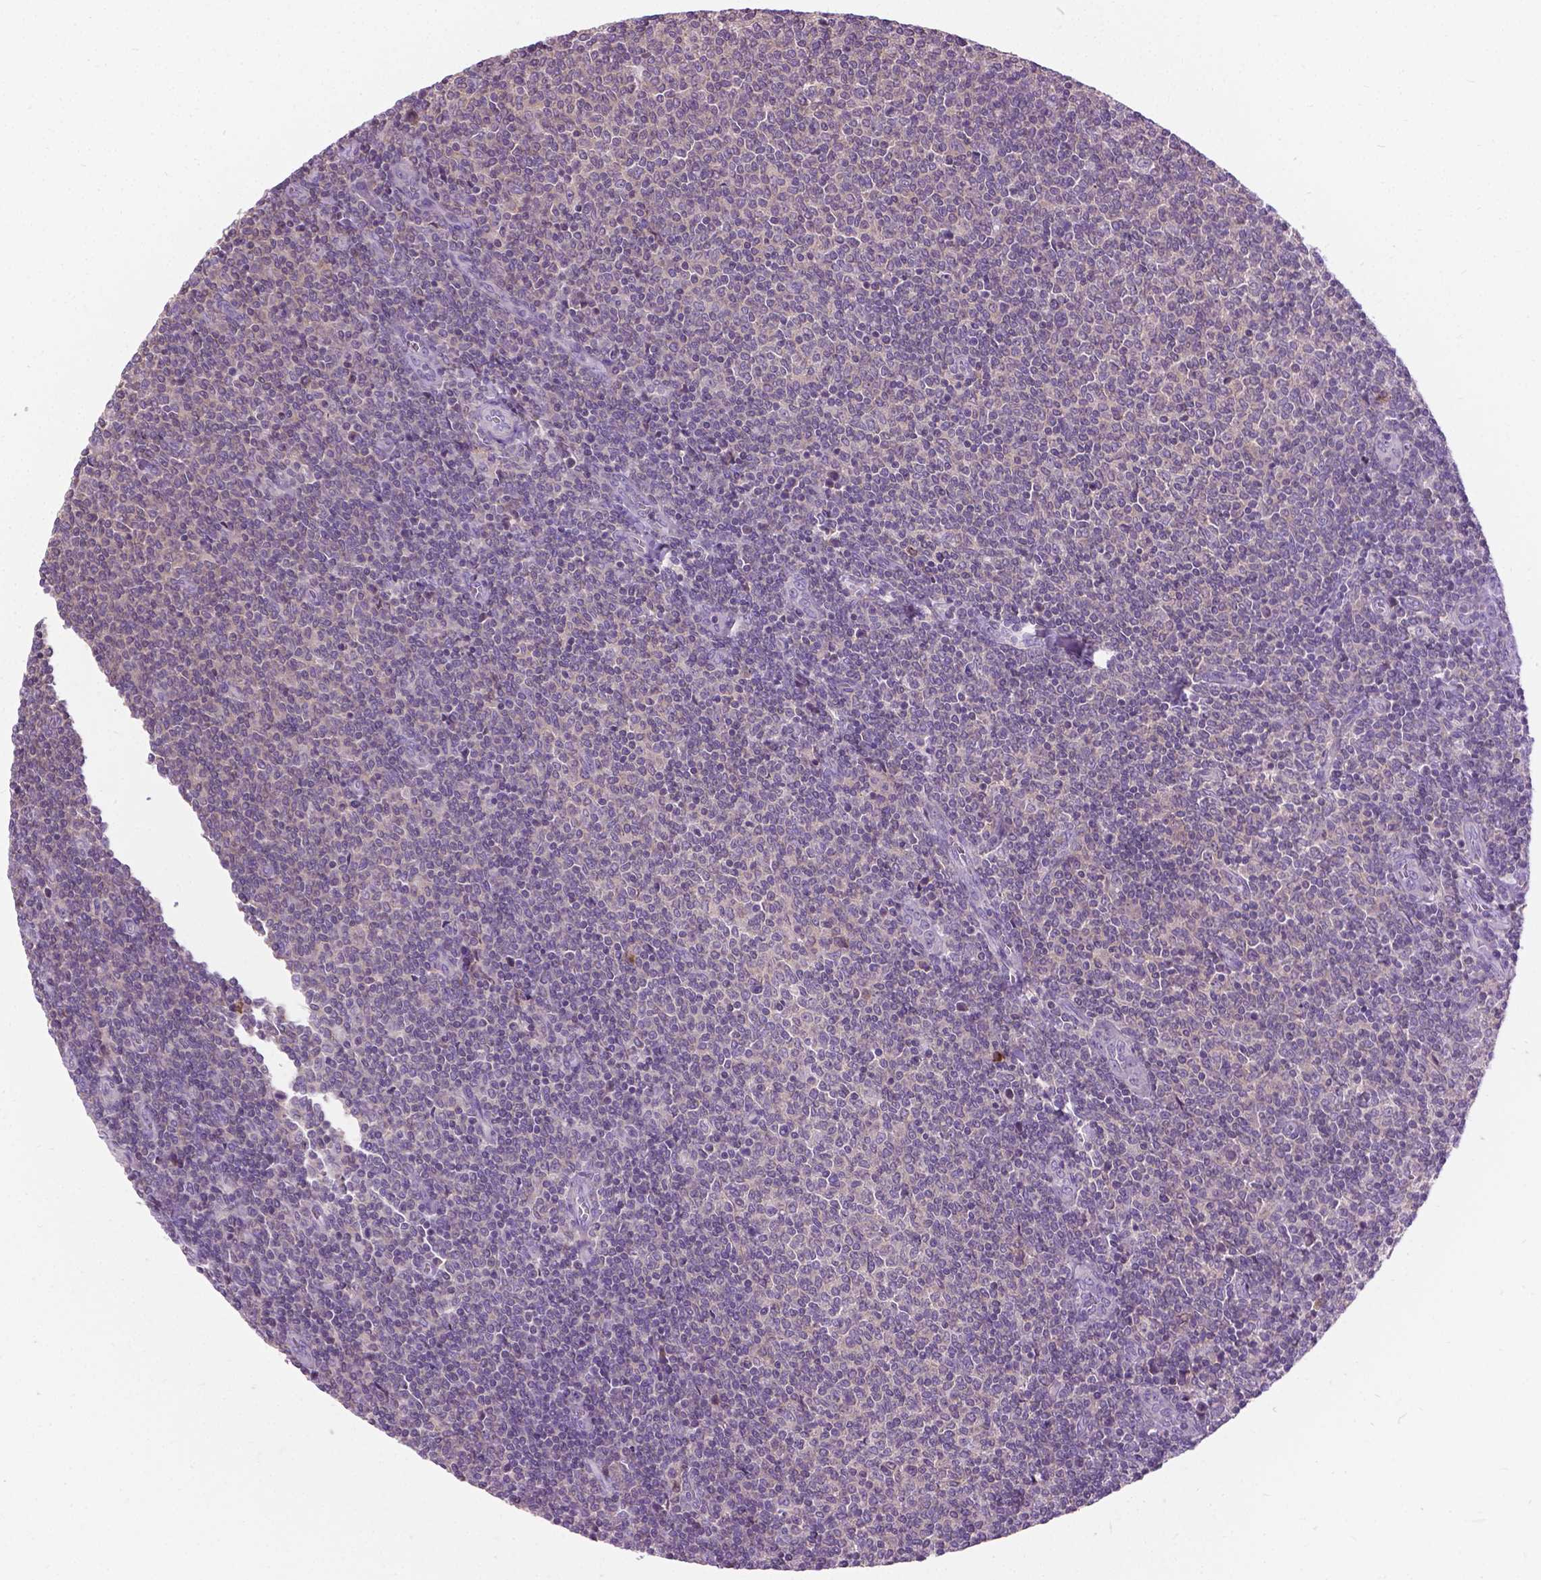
{"staining": {"intensity": "negative", "quantity": "none", "location": "none"}, "tissue": "lymphoma", "cell_type": "Tumor cells", "image_type": "cancer", "snomed": [{"axis": "morphology", "description": "Malignant lymphoma, non-Hodgkin's type, Low grade"}, {"axis": "topography", "description": "Lymph node"}], "caption": "Immunohistochemical staining of human low-grade malignant lymphoma, non-Hodgkin's type demonstrates no significant expression in tumor cells.", "gene": "JAK3", "patient": {"sex": "male", "age": 52}}